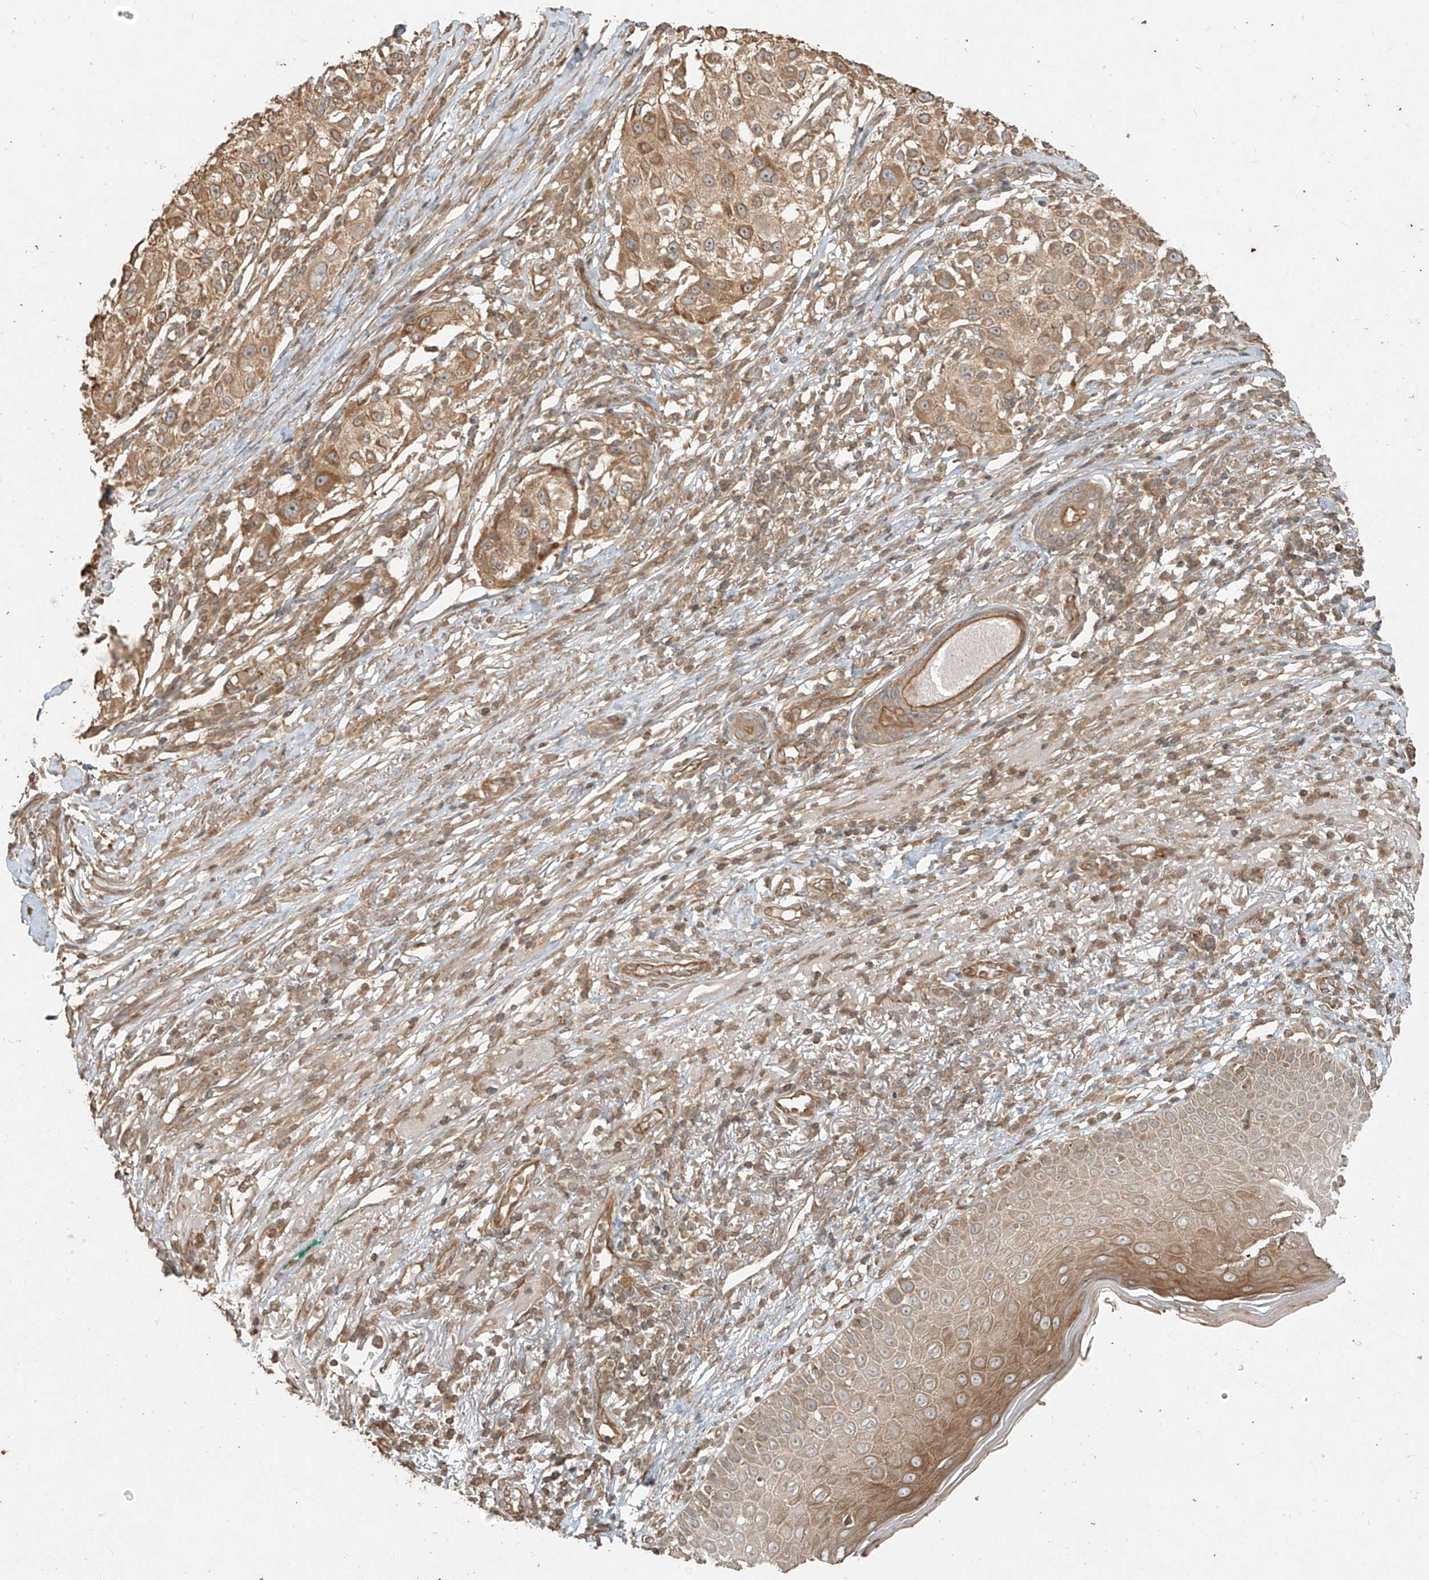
{"staining": {"intensity": "moderate", "quantity": ">75%", "location": "cytoplasmic/membranous"}, "tissue": "melanoma", "cell_type": "Tumor cells", "image_type": "cancer", "snomed": [{"axis": "morphology", "description": "Necrosis, NOS"}, {"axis": "morphology", "description": "Malignant melanoma, NOS"}, {"axis": "topography", "description": "Skin"}], "caption": "There is medium levels of moderate cytoplasmic/membranous staining in tumor cells of melanoma, as demonstrated by immunohistochemical staining (brown color).", "gene": "ANKZF1", "patient": {"sex": "female", "age": 87}}